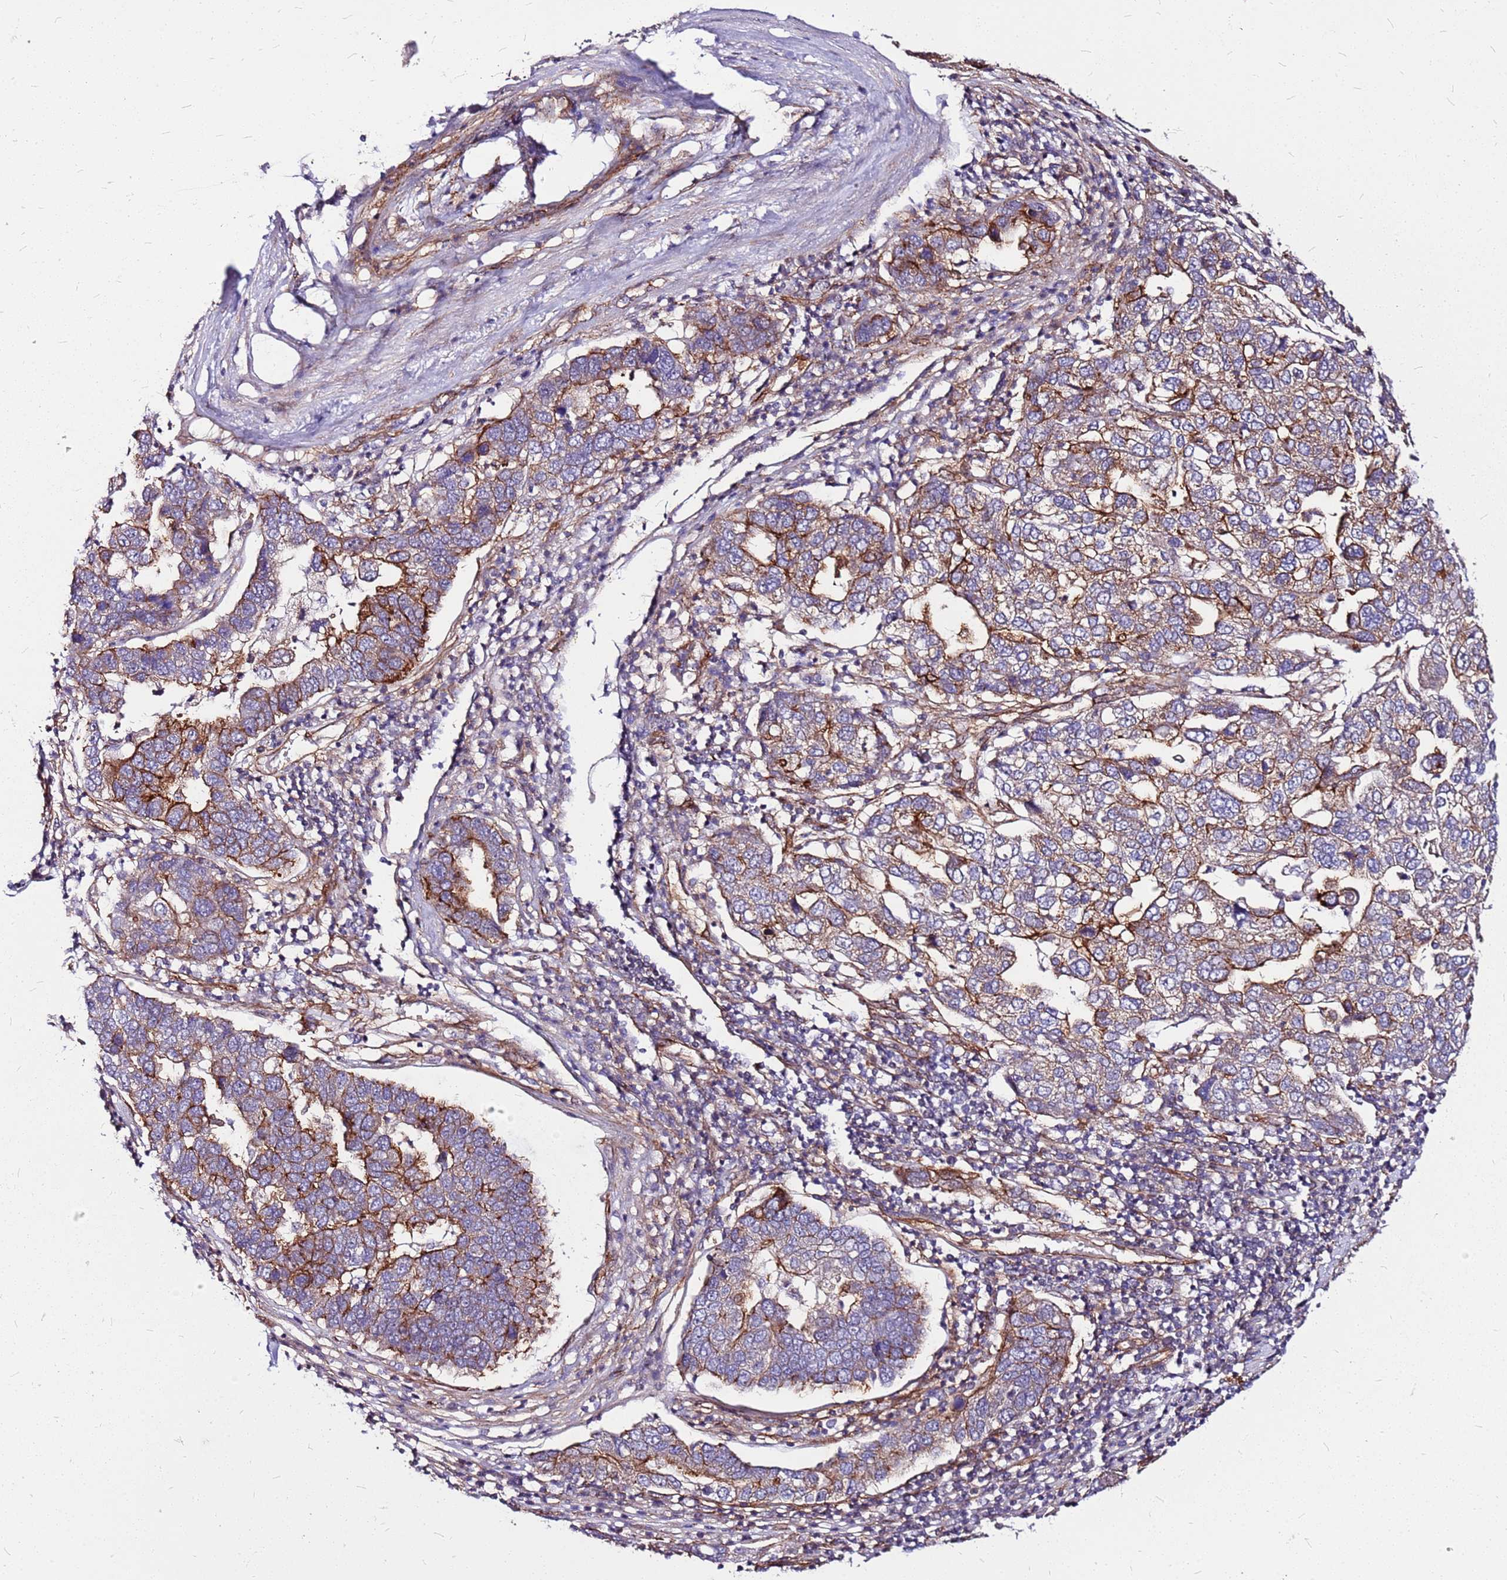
{"staining": {"intensity": "strong", "quantity": ">75%", "location": "cytoplasmic/membranous"}, "tissue": "pancreatic cancer", "cell_type": "Tumor cells", "image_type": "cancer", "snomed": [{"axis": "morphology", "description": "Adenocarcinoma, NOS"}, {"axis": "topography", "description": "Pancreas"}], "caption": "Tumor cells exhibit strong cytoplasmic/membranous staining in about >75% of cells in adenocarcinoma (pancreatic).", "gene": "TOPAZ1", "patient": {"sex": "female", "age": 61}}